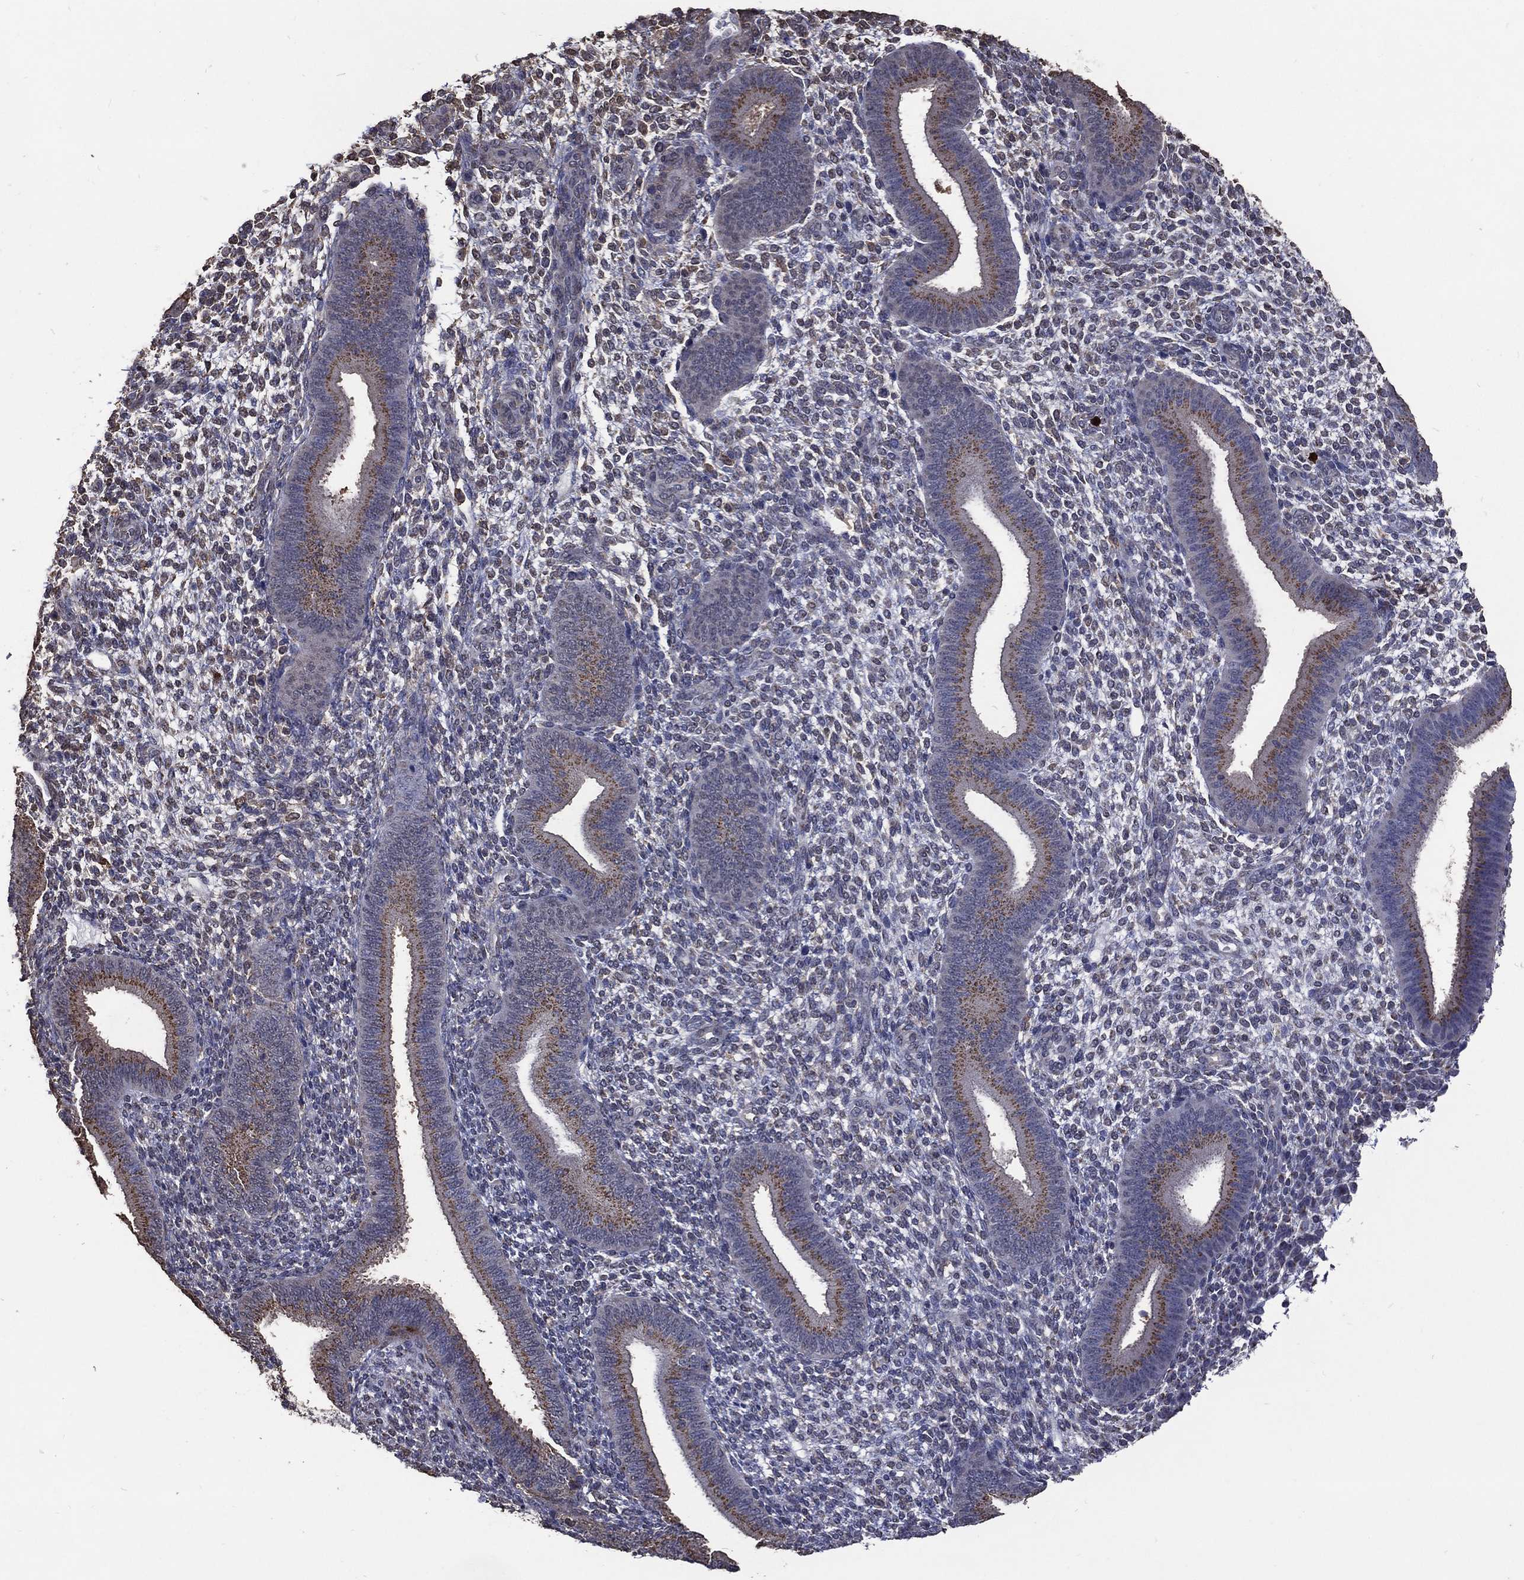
{"staining": {"intensity": "negative", "quantity": "none", "location": "none"}, "tissue": "endometrium", "cell_type": "Cells in endometrial stroma", "image_type": "normal", "snomed": [{"axis": "morphology", "description": "Normal tissue, NOS"}, {"axis": "topography", "description": "Endometrium"}], "caption": "Immunohistochemical staining of normal endometrium displays no significant positivity in cells in endometrial stroma.", "gene": "GPR183", "patient": {"sex": "female", "age": 39}}